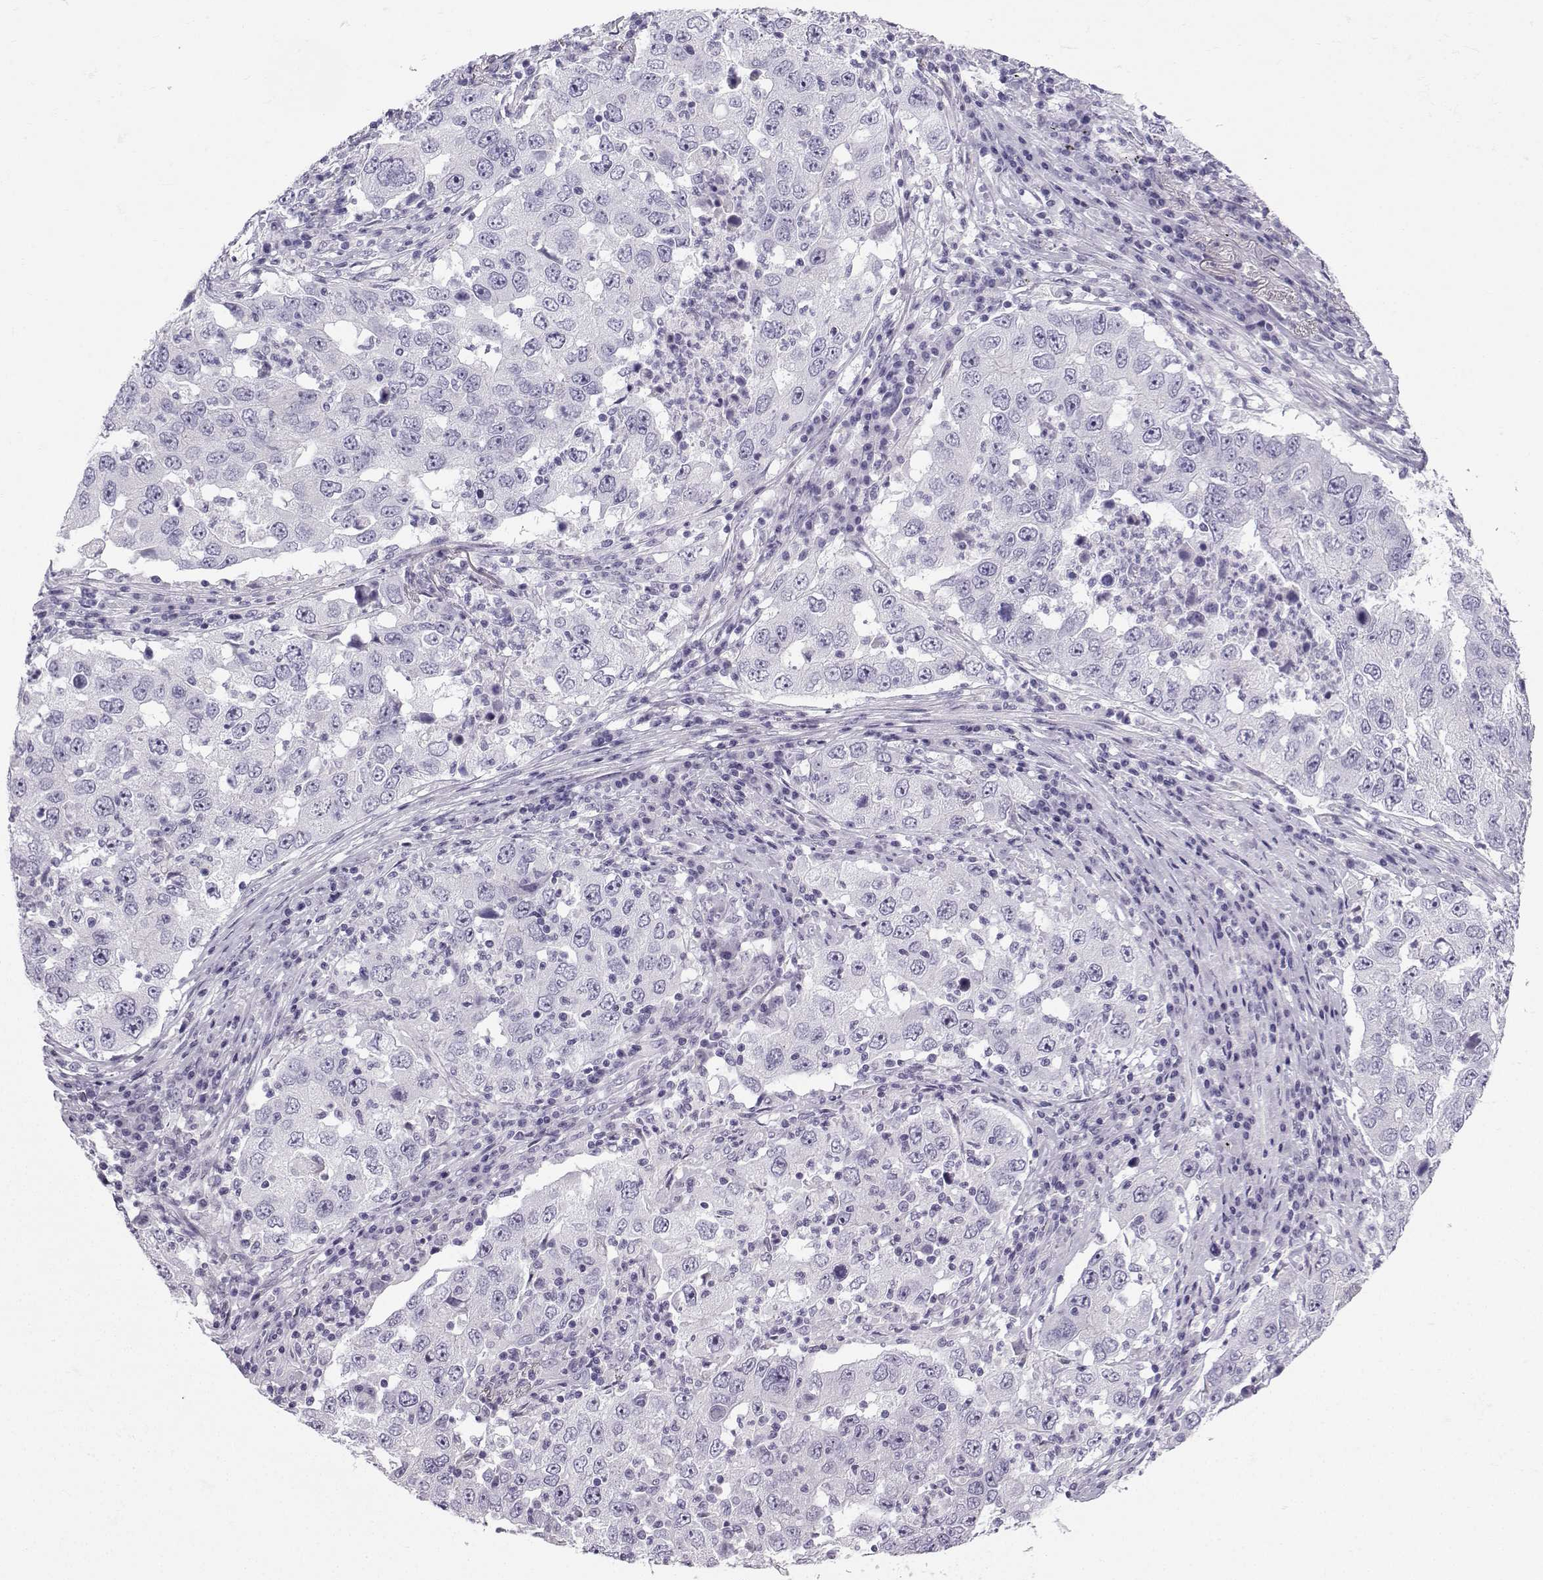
{"staining": {"intensity": "negative", "quantity": "none", "location": "none"}, "tissue": "lung cancer", "cell_type": "Tumor cells", "image_type": "cancer", "snomed": [{"axis": "morphology", "description": "Adenocarcinoma, NOS"}, {"axis": "topography", "description": "Lung"}], "caption": "The photomicrograph shows no staining of tumor cells in lung cancer (adenocarcinoma). (Immunohistochemistry (ihc), brightfield microscopy, high magnification).", "gene": "ZBTB8B", "patient": {"sex": "male", "age": 73}}